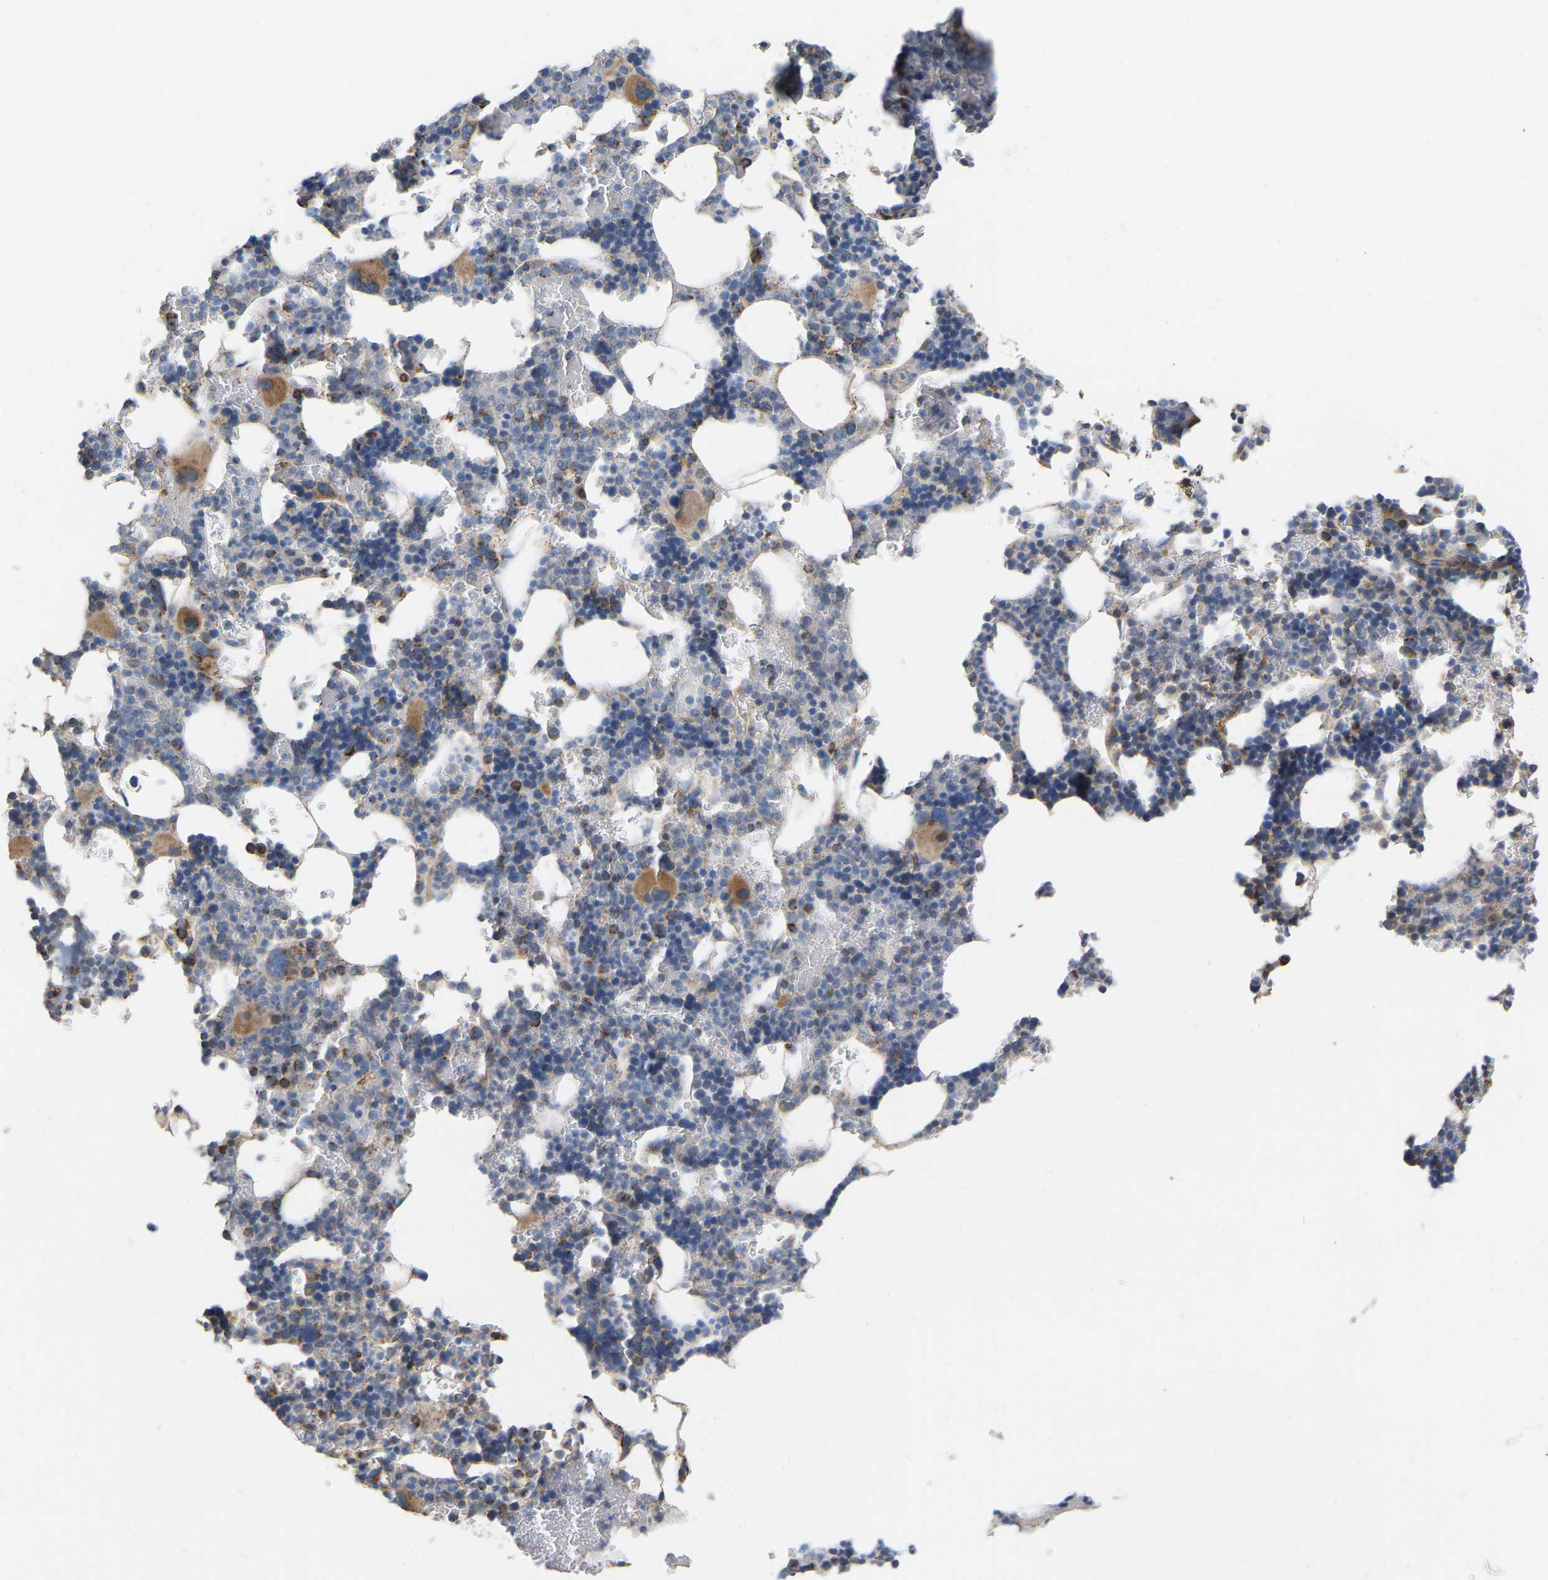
{"staining": {"intensity": "moderate", "quantity": "<25%", "location": "cytoplasmic/membranous"}, "tissue": "bone marrow", "cell_type": "Hematopoietic cells", "image_type": "normal", "snomed": [{"axis": "morphology", "description": "Normal tissue, NOS"}, {"axis": "topography", "description": "Bone marrow"}], "caption": "Protein staining of benign bone marrow displays moderate cytoplasmic/membranous positivity in approximately <25% of hematopoietic cells. Nuclei are stained in blue.", "gene": "CBLB", "patient": {"sex": "female", "age": 81}}